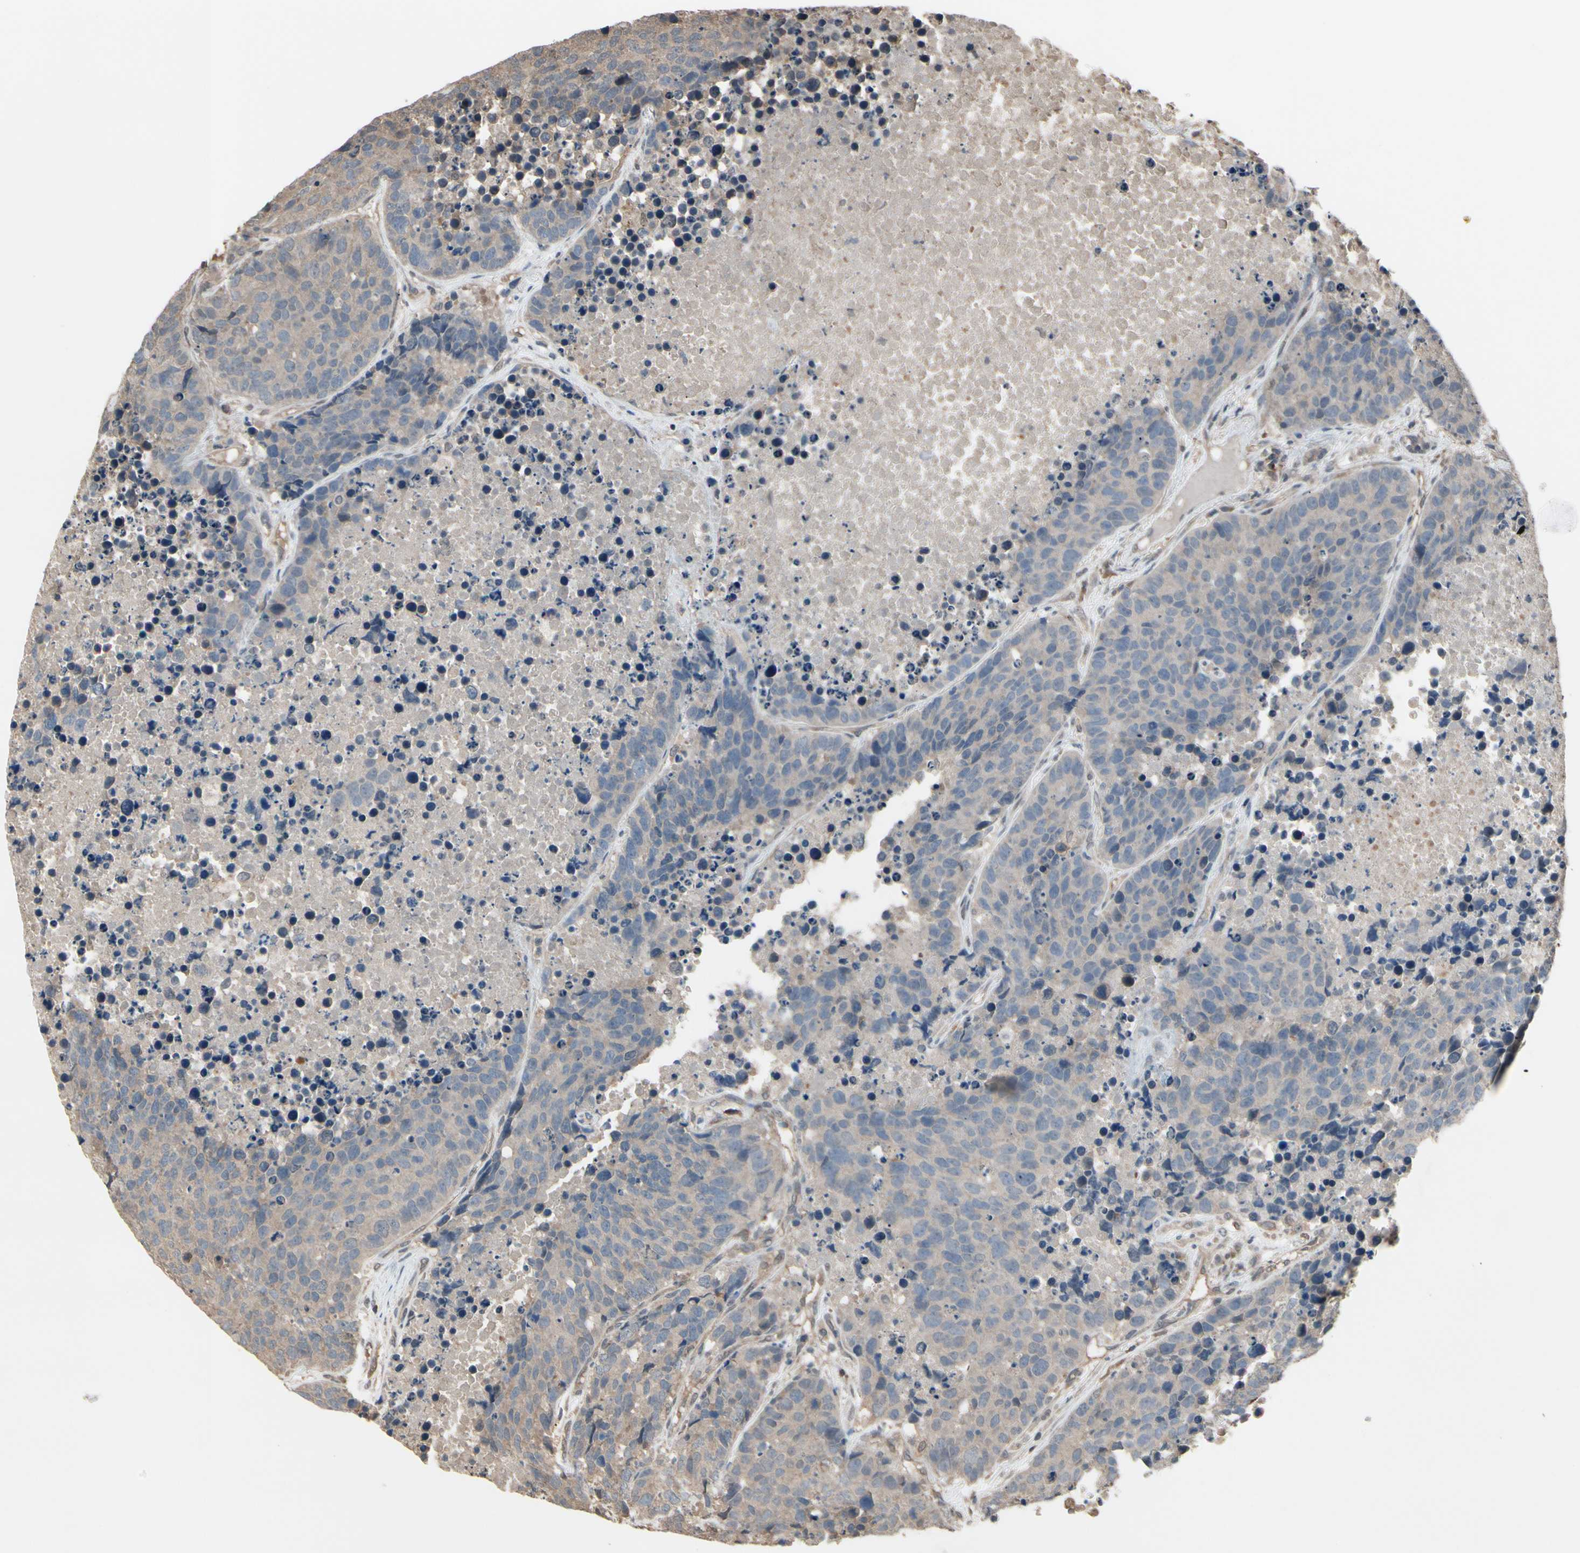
{"staining": {"intensity": "weak", "quantity": ">75%", "location": "cytoplasmic/membranous"}, "tissue": "carcinoid", "cell_type": "Tumor cells", "image_type": "cancer", "snomed": [{"axis": "morphology", "description": "Carcinoid, malignant, NOS"}, {"axis": "topography", "description": "Lung"}], "caption": "Carcinoid tissue shows weak cytoplasmic/membranous positivity in approximately >75% of tumor cells, visualized by immunohistochemistry.", "gene": "PNPLA7", "patient": {"sex": "male", "age": 60}}